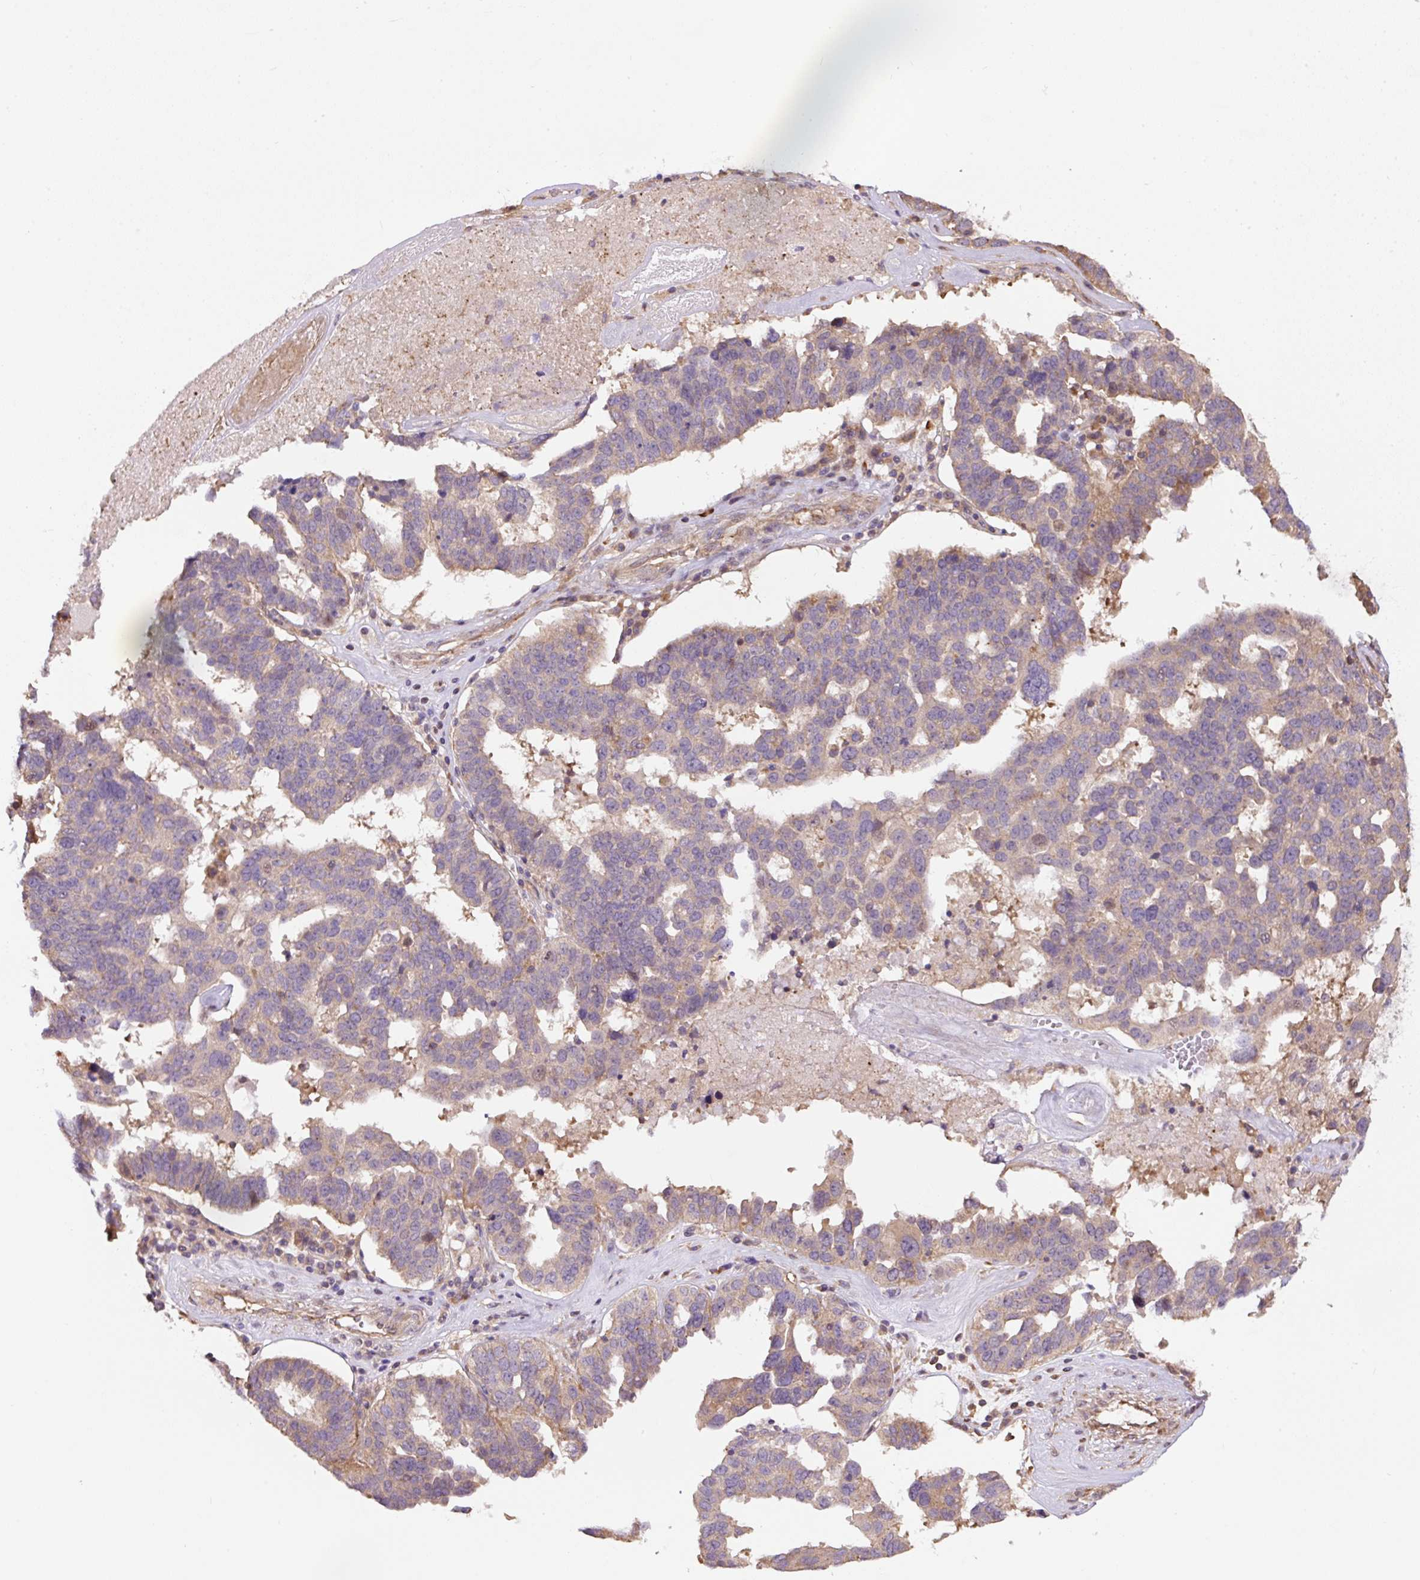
{"staining": {"intensity": "weak", "quantity": "<25%", "location": "cytoplasmic/membranous"}, "tissue": "ovarian cancer", "cell_type": "Tumor cells", "image_type": "cancer", "snomed": [{"axis": "morphology", "description": "Cystadenocarcinoma, serous, NOS"}, {"axis": "topography", "description": "Ovary"}], "caption": "Ovarian serous cystadenocarcinoma stained for a protein using immunohistochemistry (IHC) exhibits no staining tumor cells.", "gene": "PPME1", "patient": {"sex": "female", "age": 59}}